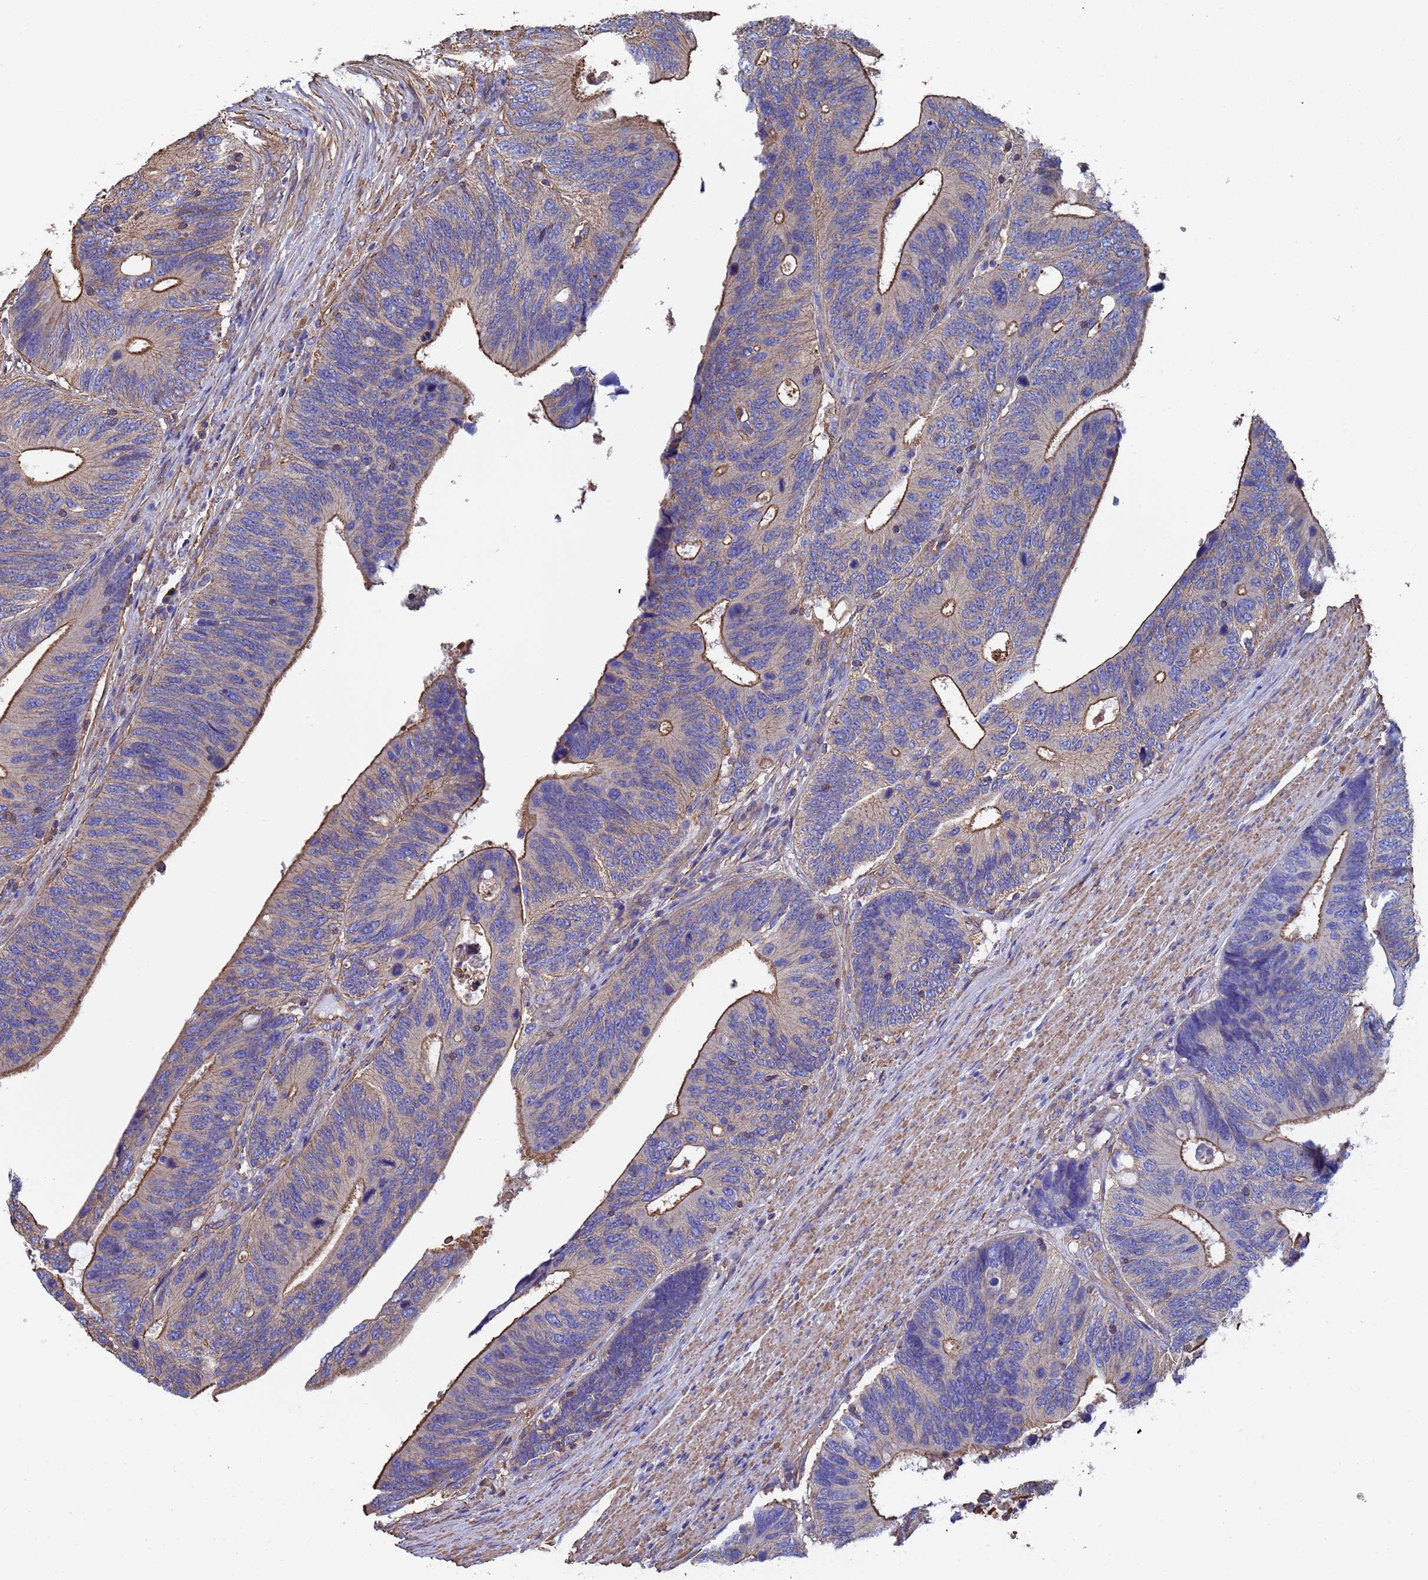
{"staining": {"intensity": "moderate", "quantity": "25%-75%", "location": "cytoplasmic/membranous"}, "tissue": "colorectal cancer", "cell_type": "Tumor cells", "image_type": "cancer", "snomed": [{"axis": "morphology", "description": "Adenocarcinoma, NOS"}, {"axis": "topography", "description": "Colon"}], "caption": "A high-resolution image shows immunohistochemistry (IHC) staining of colorectal cancer (adenocarcinoma), which reveals moderate cytoplasmic/membranous expression in approximately 25%-75% of tumor cells. The protein is stained brown, and the nuclei are stained in blue (DAB IHC with brightfield microscopy, high magnification).", "gene": "MYL12A", "patient": {"sex": "male", "age": 87}}